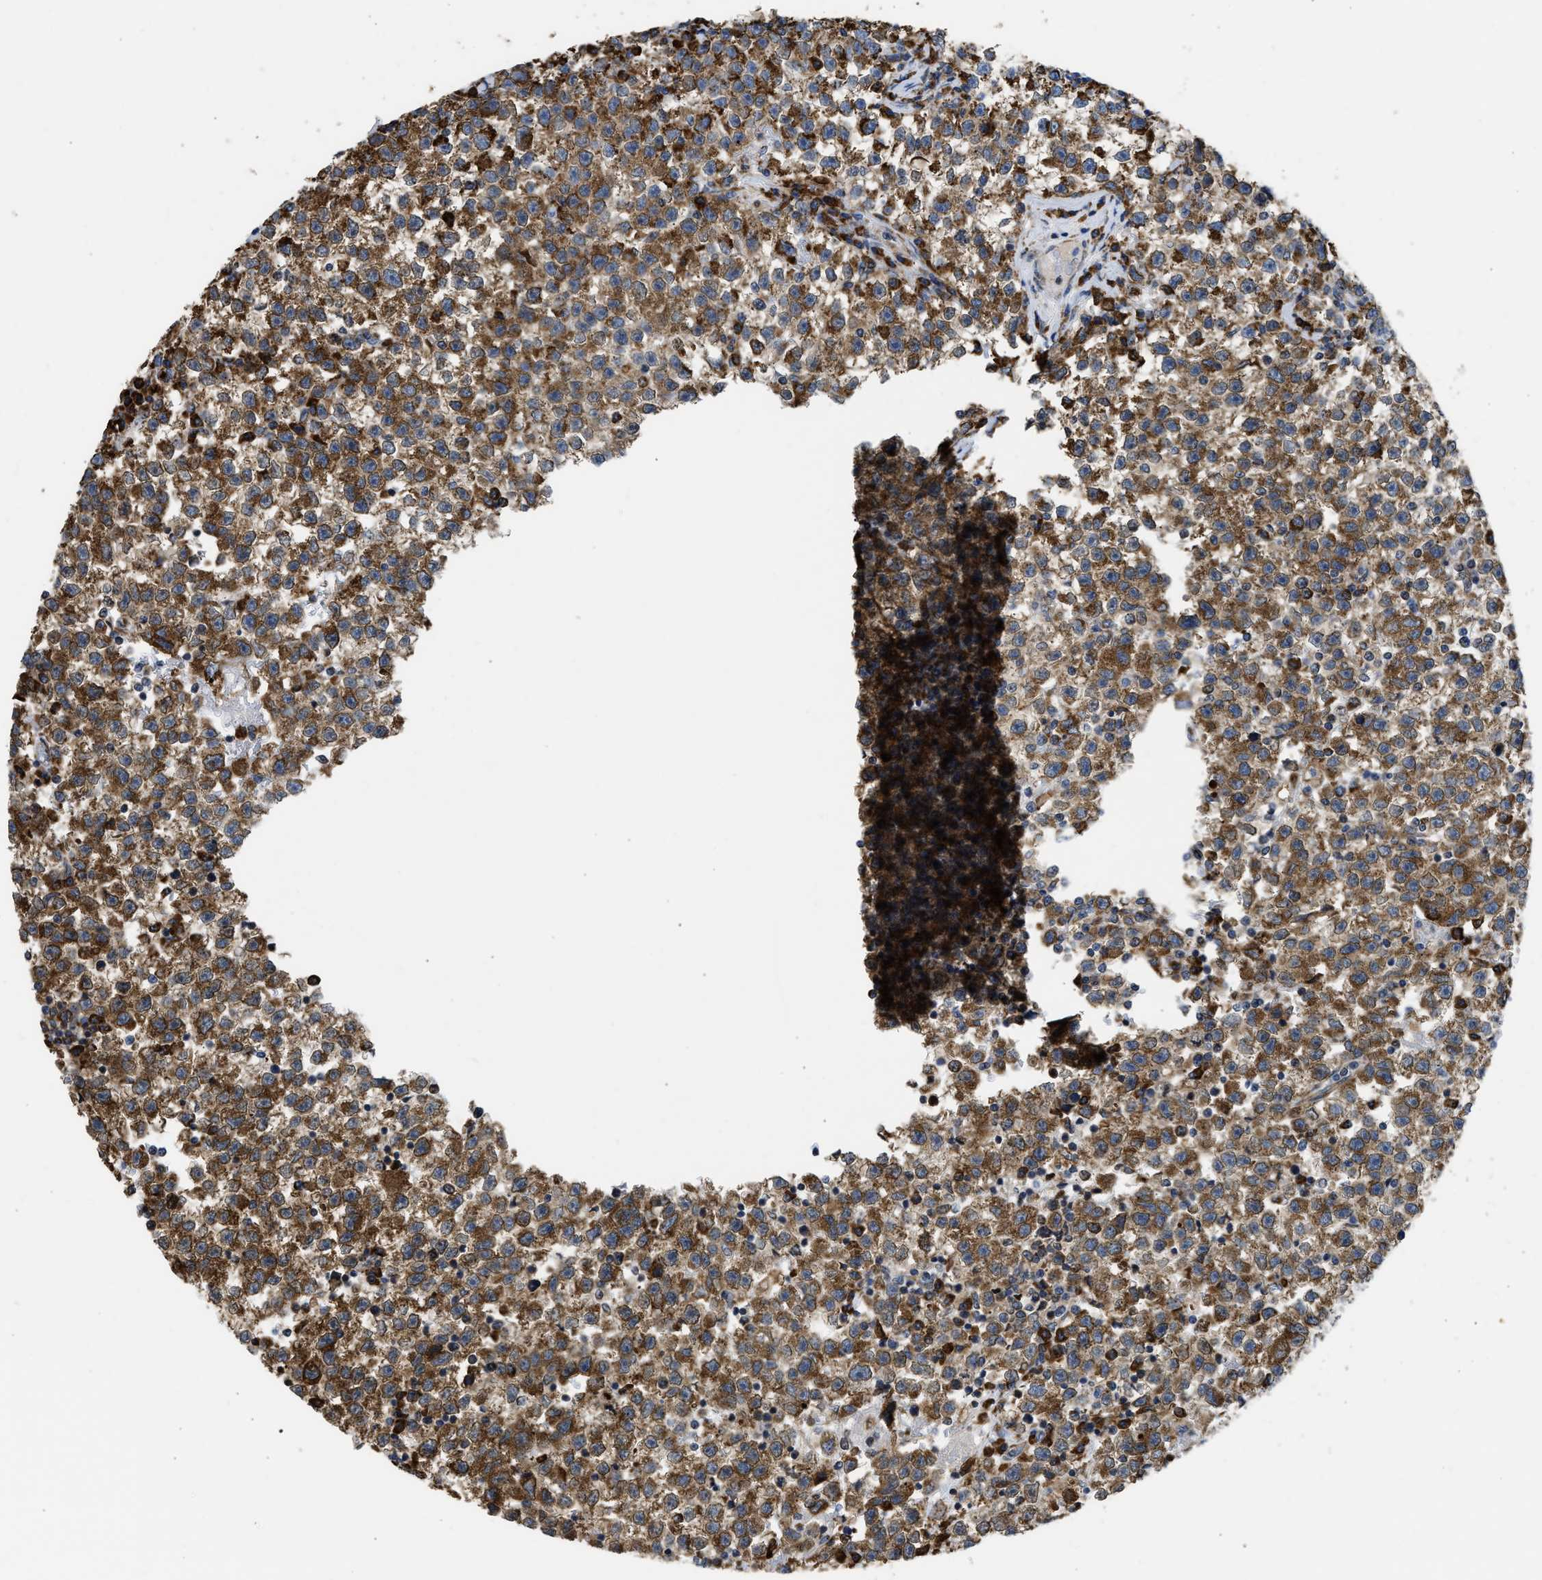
{"staining": {"intensity": "moderate", "quantity": ">75%", "location": "cytoplasmic/membranous"}, "tissue": "testis cancer", "cell_type": "Tumor cells", "image_type": "cancer", "snomed": [{"axis": "morphology", "description": "Seminoma, NOS"}, {"axis": "topography", "description": "Testis"}], "caption": "A medium amount of moderate cytoplasmic/membranous positivity is appreciated in approximately >75% of tumor cells in seminoma (testis) tissue.", "gene": "CYCS", "patient": {"sex": "male", "age": 22}}